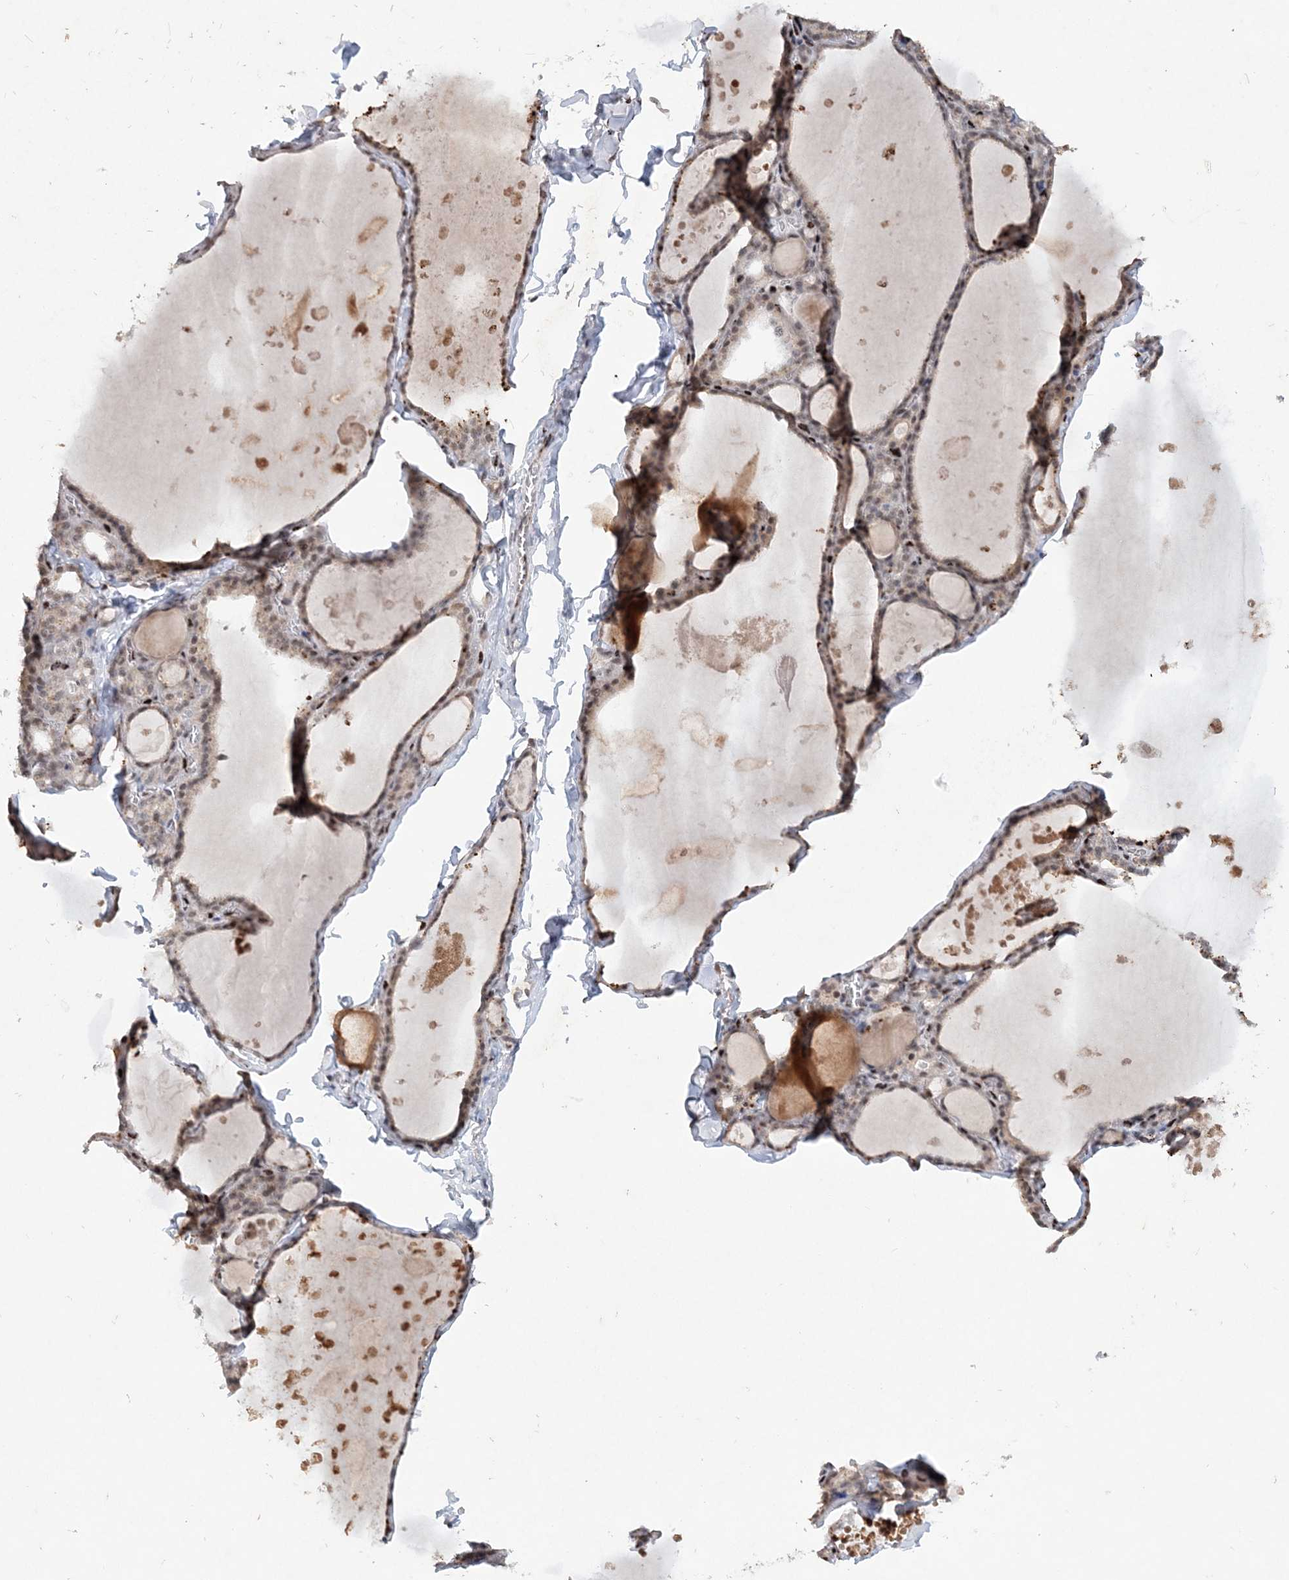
{"staining": {"intensity": "weak", "quantity": "25%-75%", "location": "cytoplasmic/membranous,nuclear"}, "tissue": "thyroid gland", "cell_type": "Glandular cells", "image_type": "normal", "snomed": [{"axis": "morphology", "description": "Normal tissue, NOS"}, {"axis": "topography", "description": "Thyroid gland"}], "caption": "A brown stain highlights weak cytoplasmic/membranous,nuclear staining of a protein in glandular cells of benign thyroid gland.", "gene": "GIN1", "patient": {"sex": "male", "age": 56}}